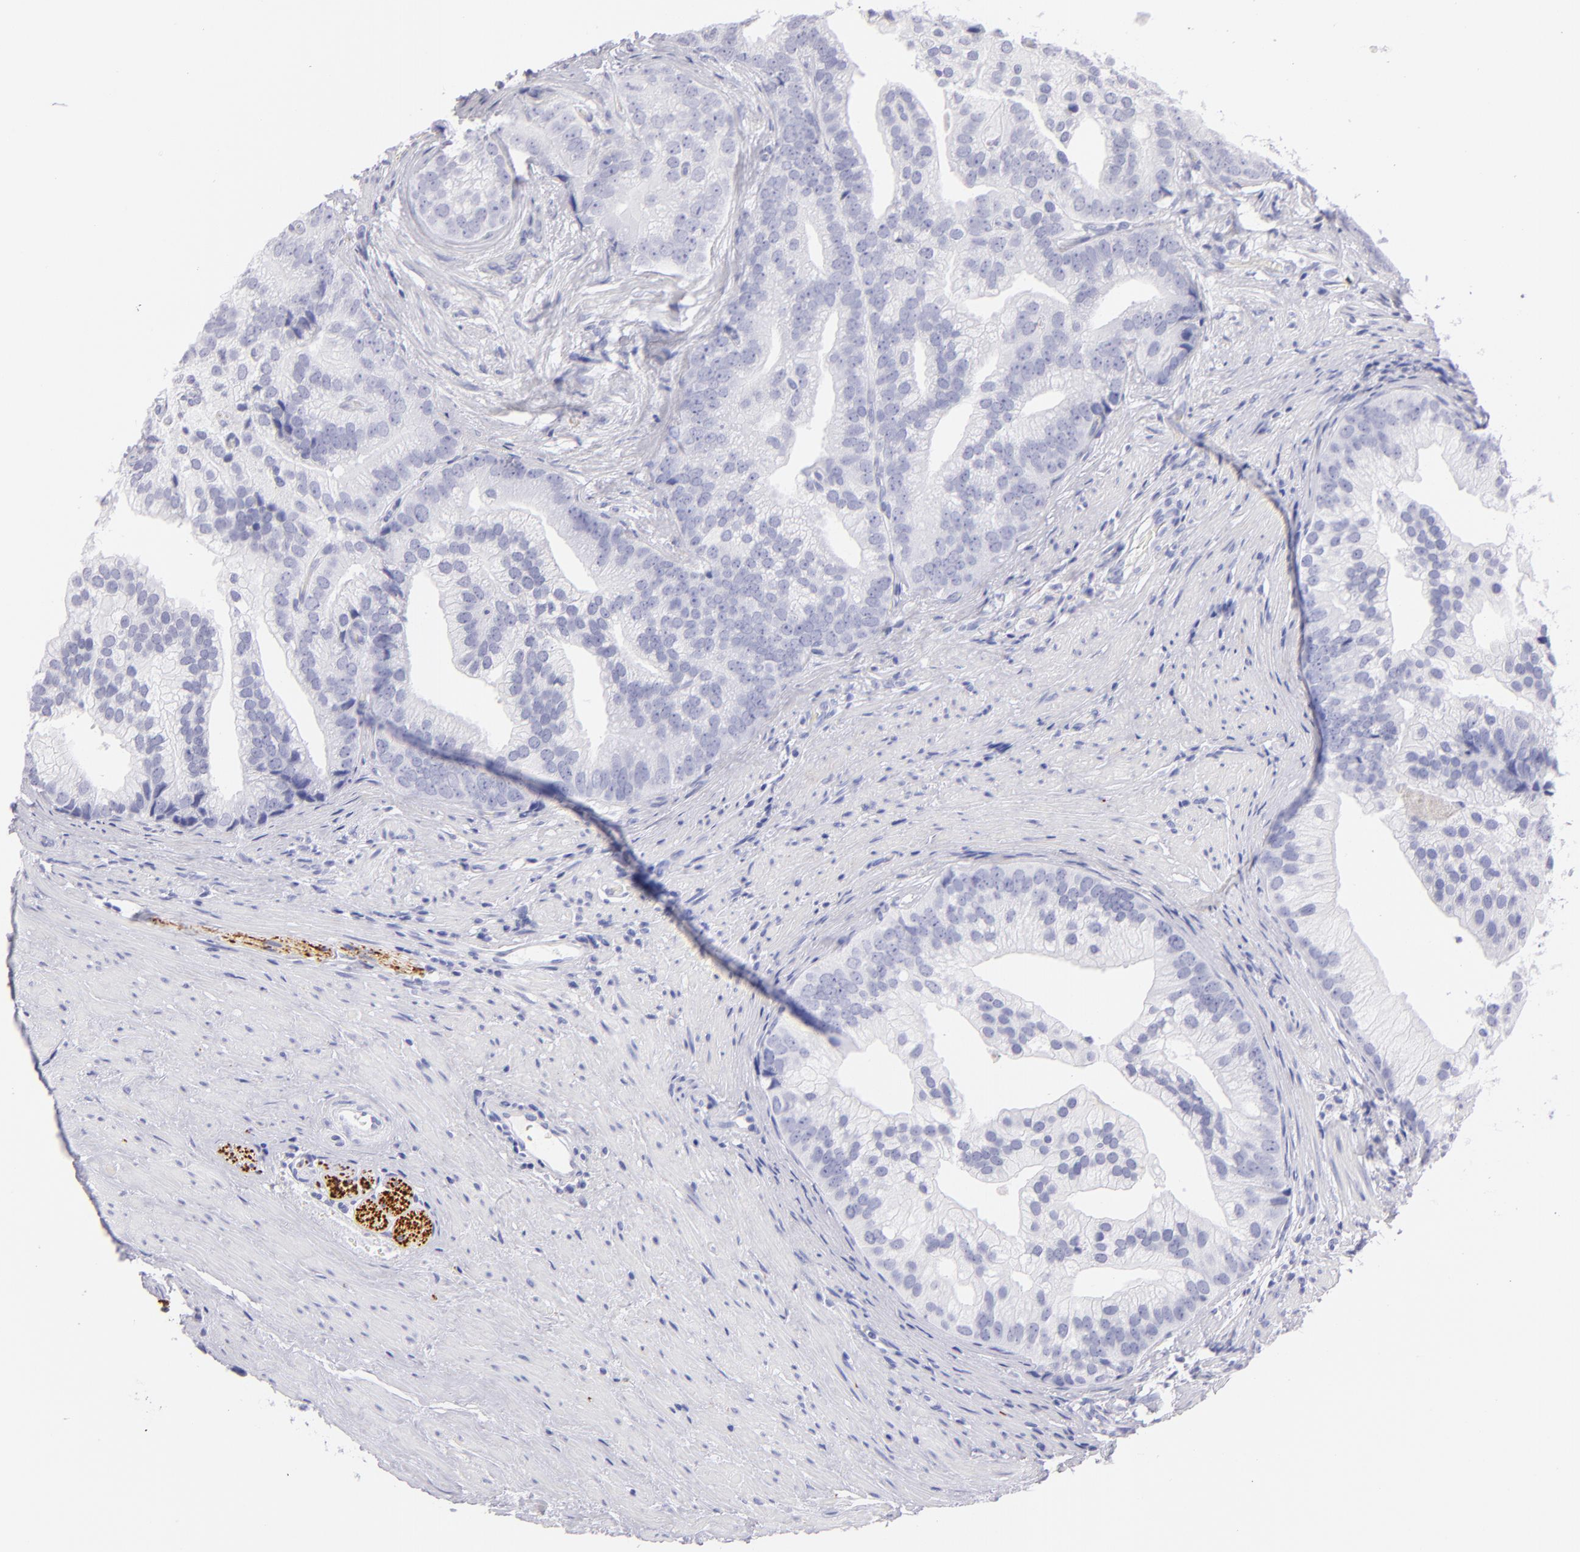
{"staining": {"intensity": "negative", "quantity": "none", "location": "none"}, "tissue": "prostate cancer", "cell_type": "Tumor cells", "image_type": "cancer", "snomed": [{"axis": "morphology", "description": "Adenocarcinoma, Low grade"}, {"axis": "topography", "description": "Prostate"}], "caption": "There is no significant positivity in tumor cells of low-grade adenocarcinoma (prostate).", "gene": "PRPH", "patient": {"sex": "male", "age": 71}}